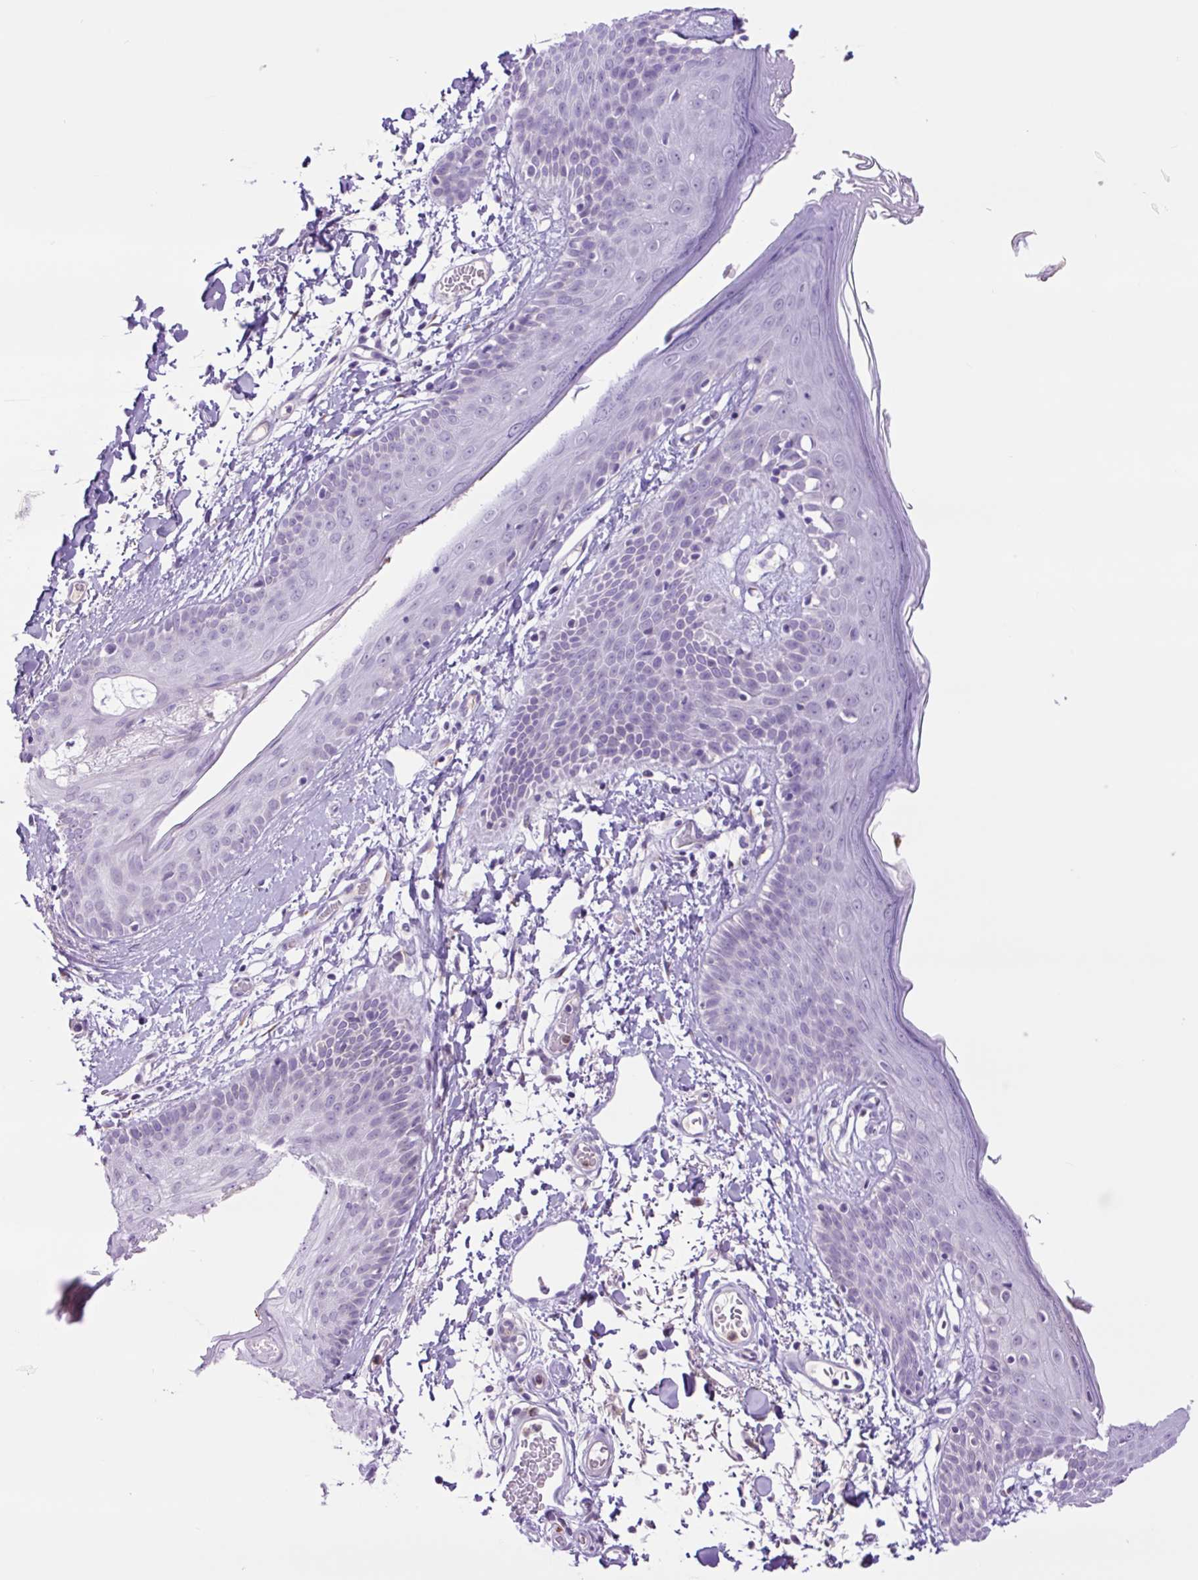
{"staining": {"intensity": "negative", "quantity": "none", "location": "none"}, "tissue": "skin", "cell_type": "Fibroblasts", "image_type": "normal", "snomed": [{"axis": "morphology", "description": "Normal tissue, NOS"}, {"axis": "topography", "description": "Skin"}], "caption": "IHC photomicrograph of normal skin: skin stained with DAB (3,3'-diaminobenzidine) reveals no significant protein expression in fibroblasts. Nuclei are stained in blue.", "gene": "MFSD3", "patient": {"sex": "male", "age": 79}}